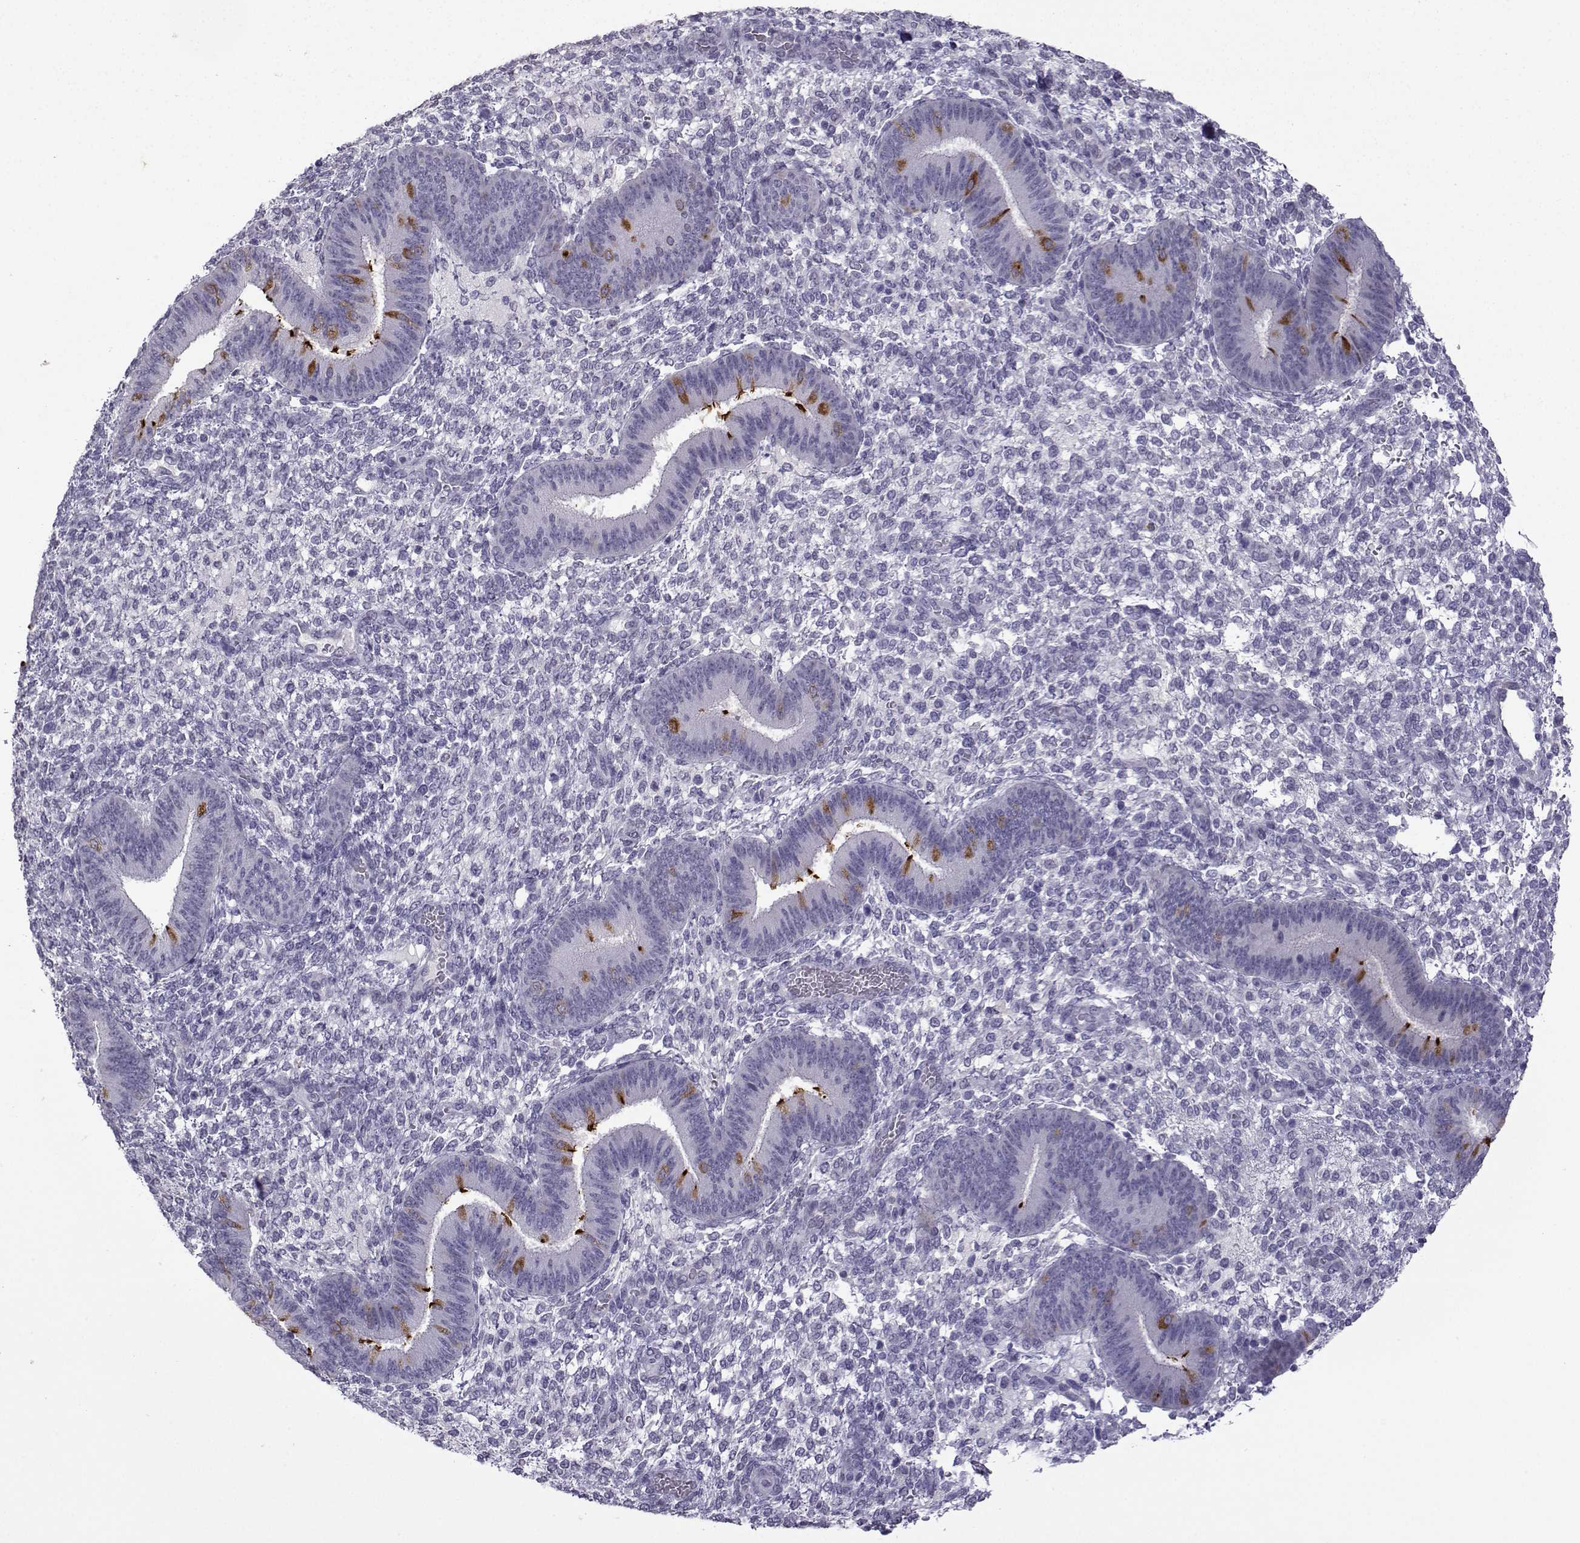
{"staining": {"intensity": "negative", "quantity": "none", "location": "none"}, "tissue": "endometrium", "cell_type": "Cells in endometrial stroma", "image_type": "normal", "snomed": [{"axis": "morphology", "description": "Normal tissue, NOS"}, {"axis": "topography", "description": "Endometrium"}], "caption": "Cells in endometrial stroma show no significant protein expression in normal endometrium.", "gene": "CFAP70", "patient": {"sex": "female", "age": 39}}